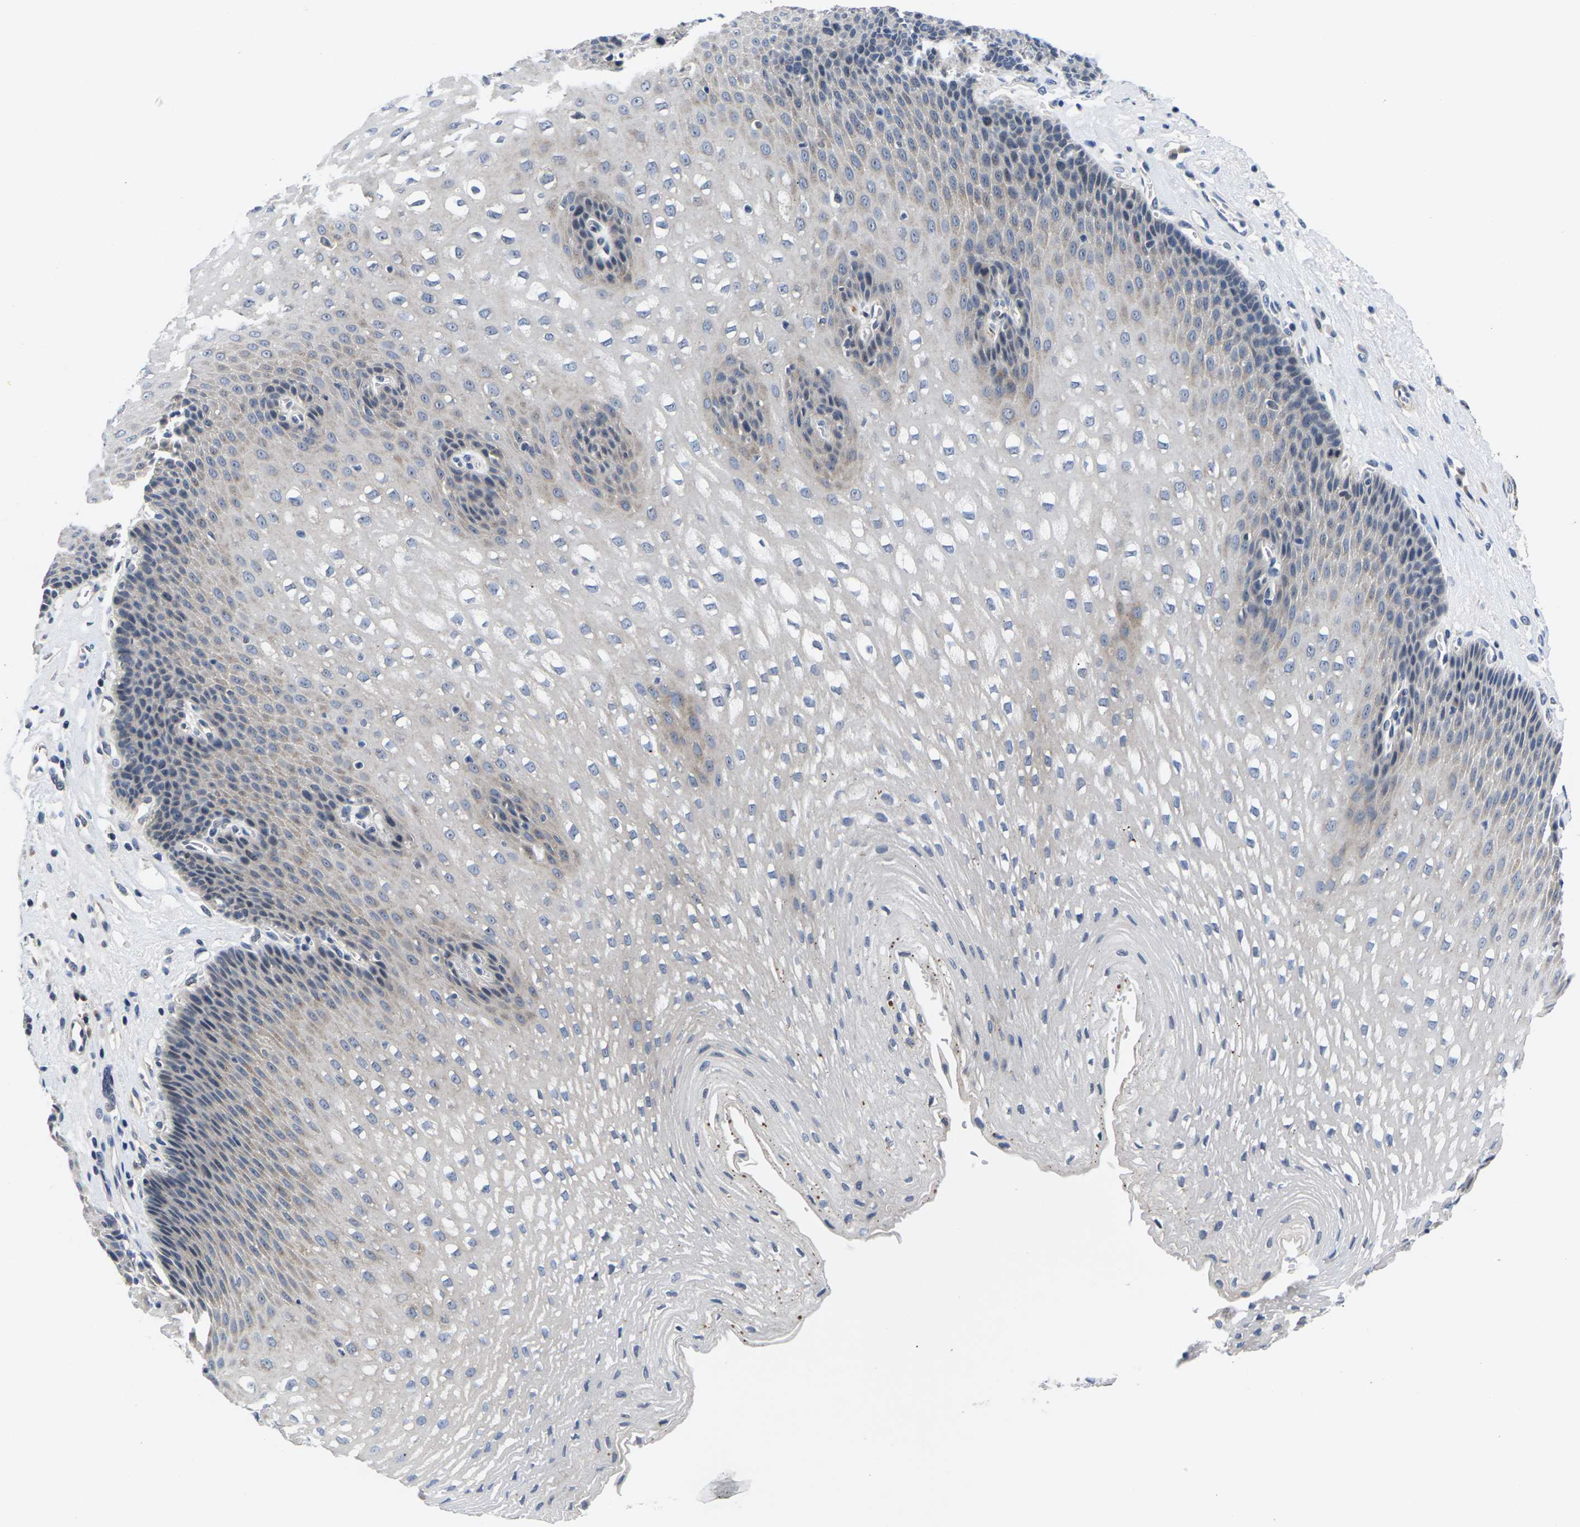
{"staining": {"intensity": "weak", "quantity": "25%-75%", "location": "cytoplasmic/membranous"}, "tissue": "esophagus", "cell_type": "Squamous epithelial cells", "image_type": "normal", "snomed": [{"axis": "morphology", "description": "Normal tissue, NOS"}, {"axis": "topography", "description": "Esophagus"}], "caption": "Esophagus stained for a protein (brown) displays weak cytoplasmic/membranous positive staining in about 25%-75% of squamous epithelial cells.", "gene": "ST6GAL2", "patient": {"sex": "male", "age": 48}}